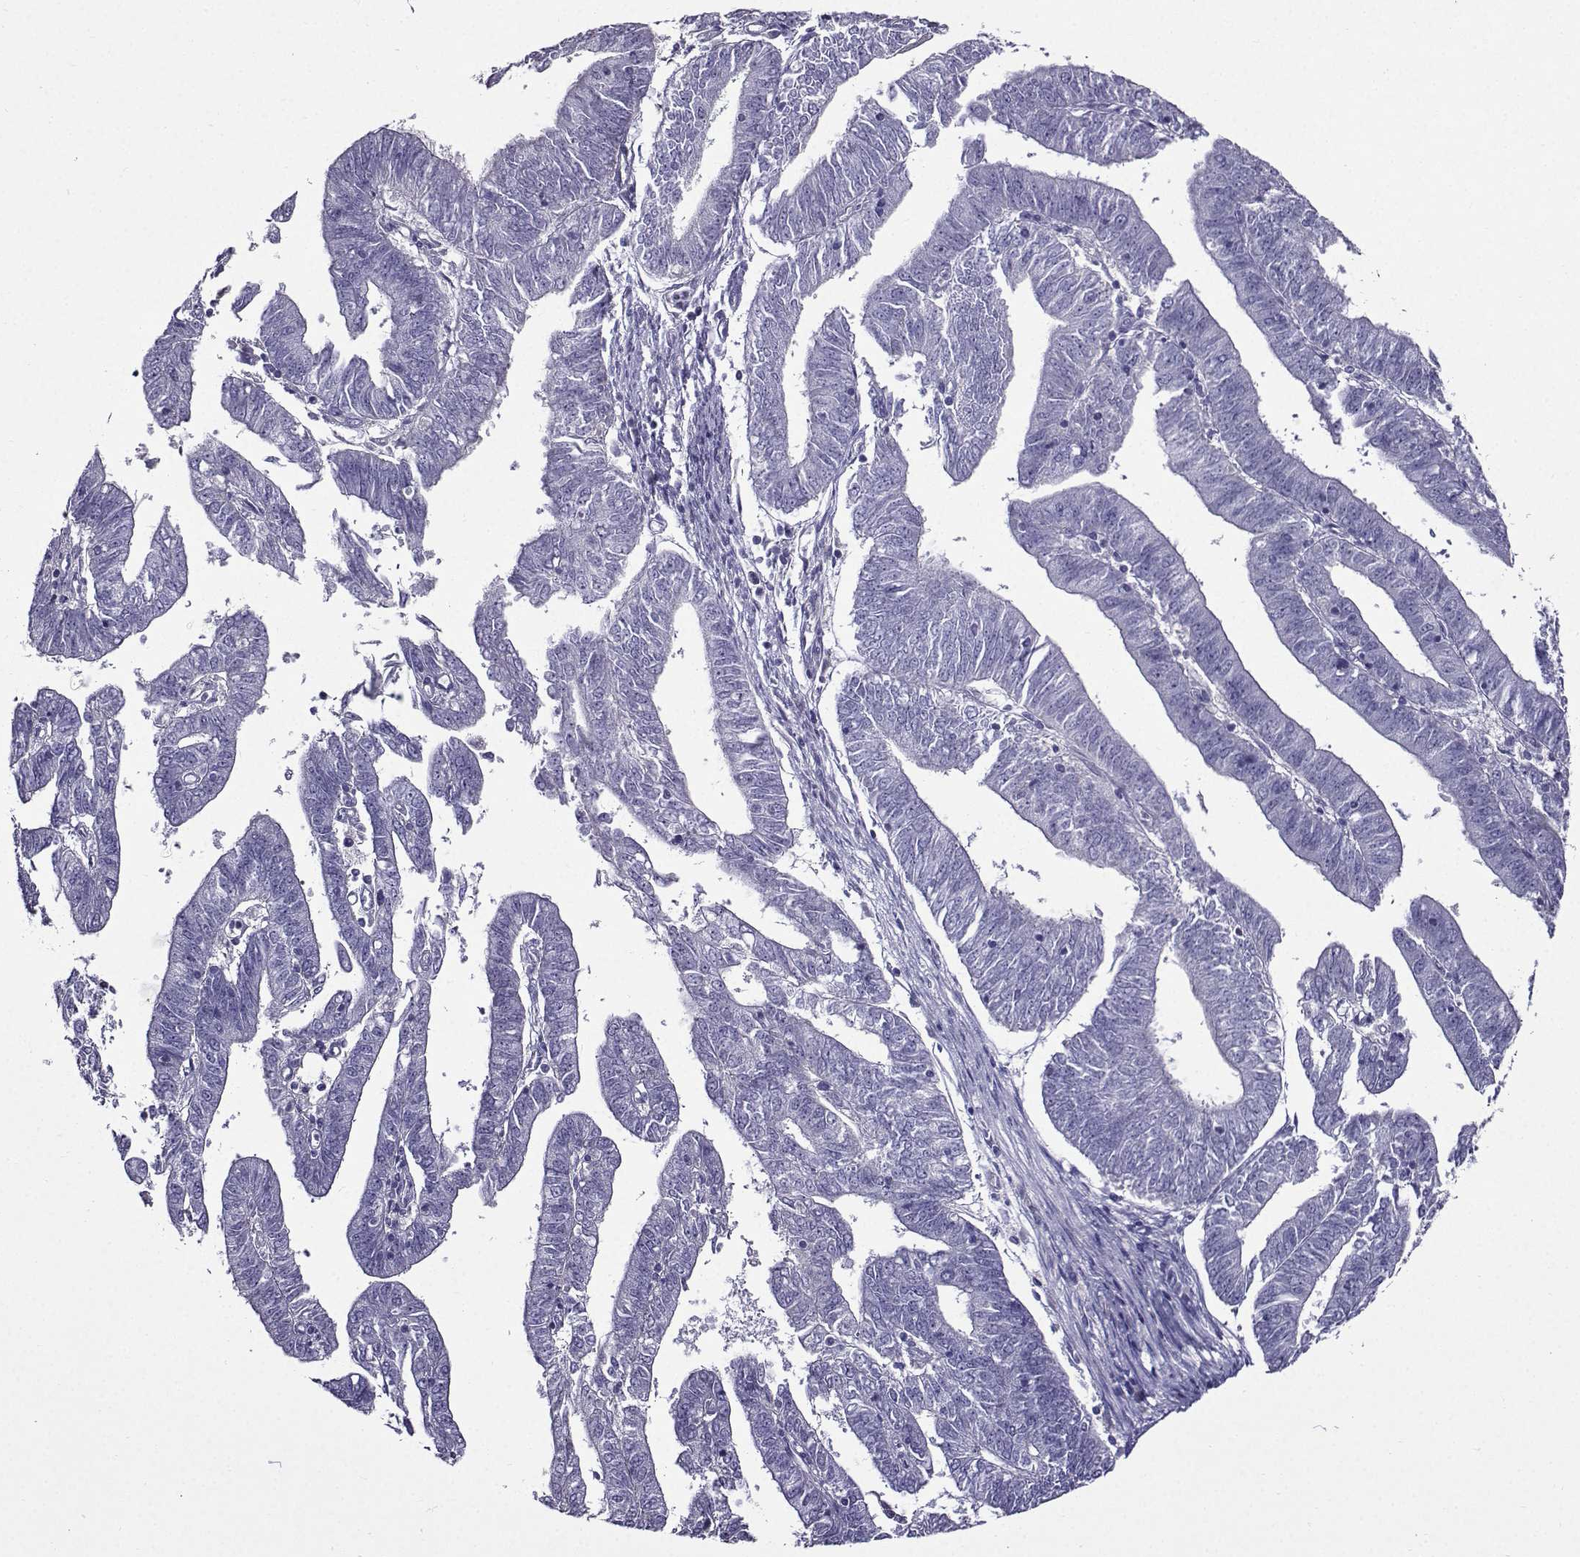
{"staining": {"intensity": "negative", "quantity": "none", "location": "none"}, "tissue": "endometrial cancer", "cell_type": "Tumor cells", "image_type": "cancer", "snomed": [{"axis": "morphology", "description": "Adenocarcinoma, NOS"}, {"axis": "topography", "description": "Endometrium"}], "caption": "An IHC photomicrograph of adenocarcinoma (endometrial) is shown. There is no staining in tumor cells of adenocarcinoma (endometrial).", "gene": "TMEM266", "patient": {"sex": "female", "age": 82}}